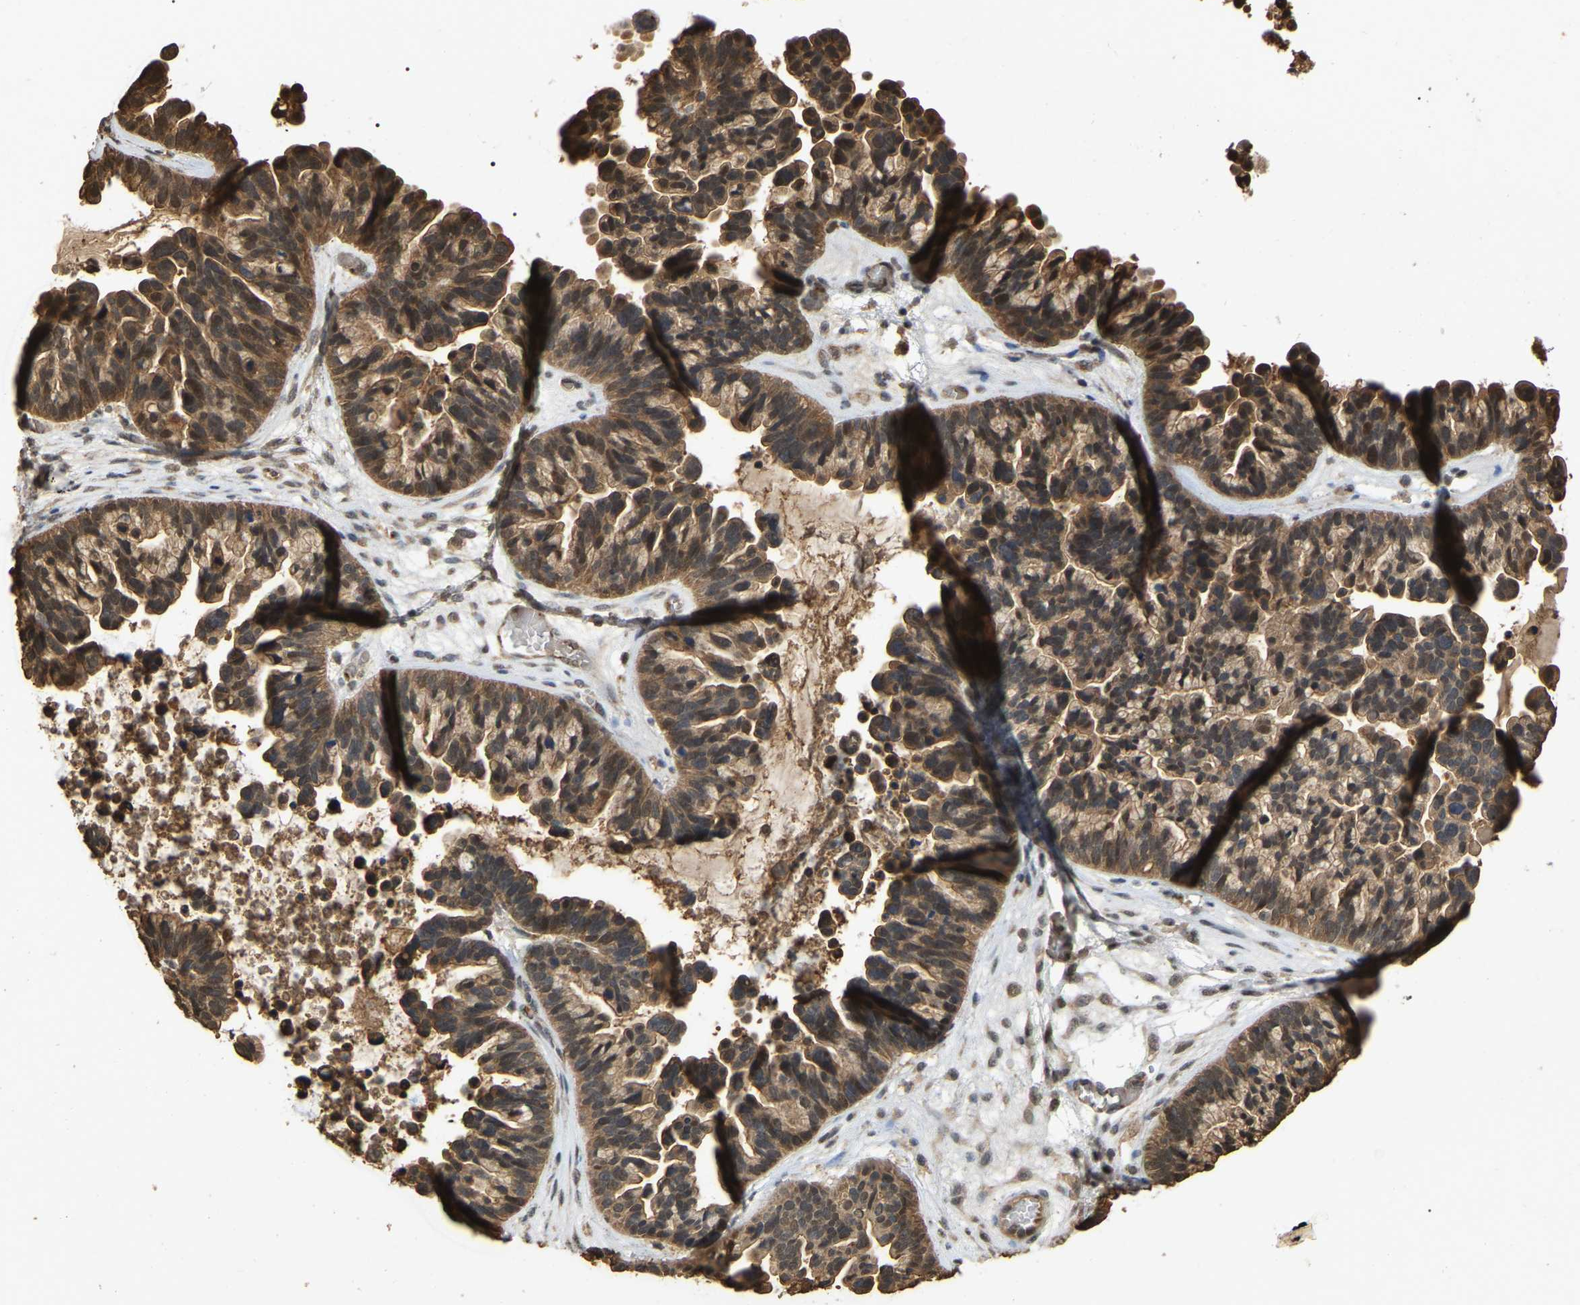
{"staining": {"intensity": "moderate", "quantity": ">75%", "location": "cytoplasmic/membranous"}, "tissue": "ovarian cancer", "cell_type": "Tumor cells", "image_type": "cancer", "snomed": [{"axis": "morphology", "description": "Cystadenocarcinoma, serous, NOS"}, {"axis": "topography", "description": "Ovary"}], "caption": "Ovarian serous cystadenocarcinoma was stained to show a protein in brown. There is medium levels of moderate cytoplasmic/membranous expression in approximately >75% of tumor cells.", "gene": "FAM219A", "patient": {"sex": "female", "age": 56}}